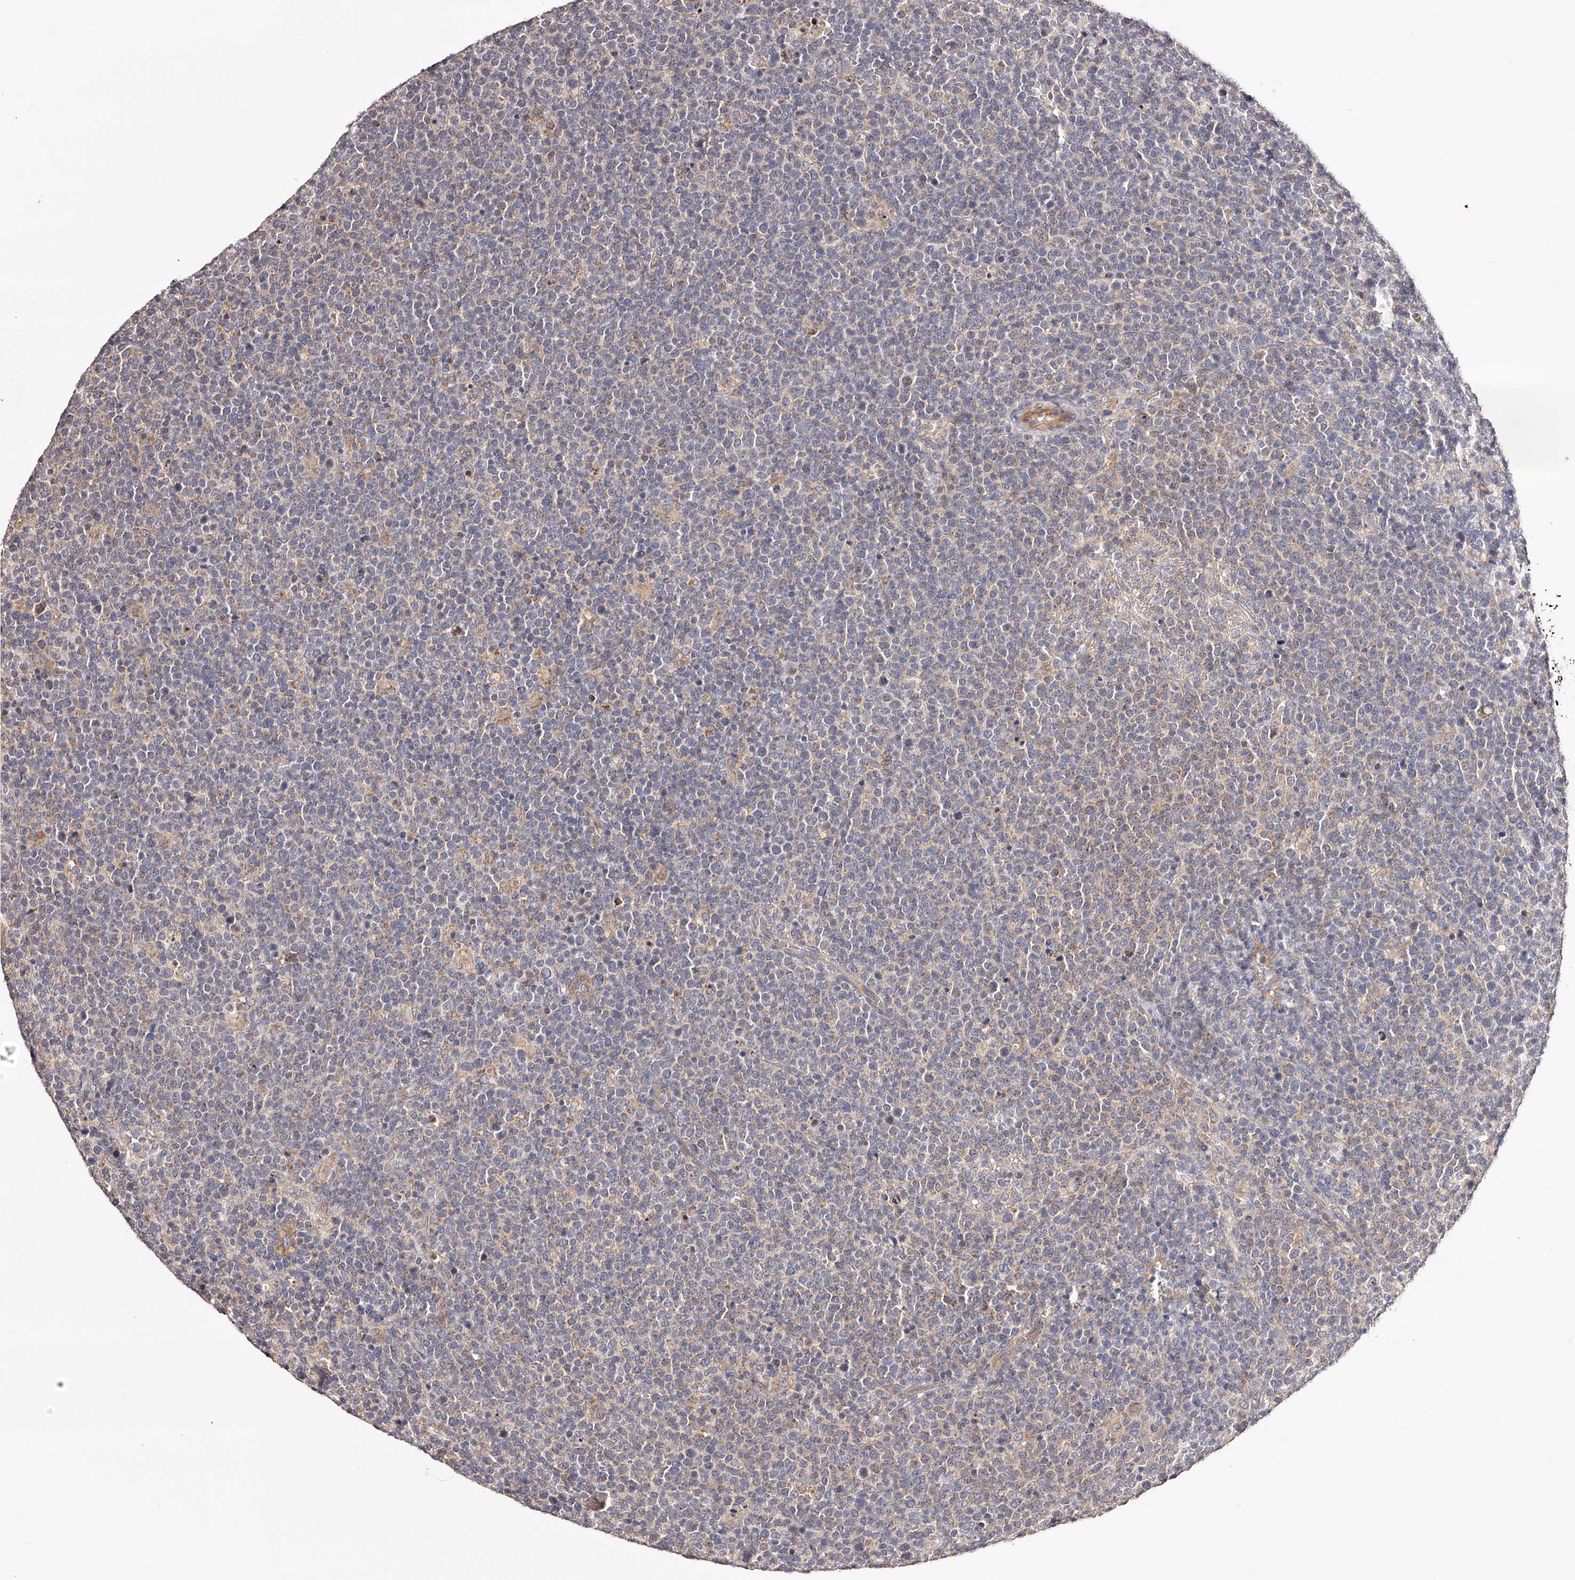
{"staining": {"intensity": "weak", "quantity": "25%-75%", "location": "cytoplasmic/membranous"}, "tissue": "lymphoma", "cell_type": "Tumor cells", "image_type": "cancer", "snomed": [{"axis": "morphology", "description": "Malignant lymphoma, non-Hodgkin's type, High grade"}, {"axis": "topography", "description": "Lymph node"}], "caption": "Brown immunohistochemical staining in lymphoma demonstrates weak cytoplasmic/membranous expression in approximately 25%-75% of tumor cells.", "gene": "ODF2L", "patient": {"sex": "male", "age": 61}}